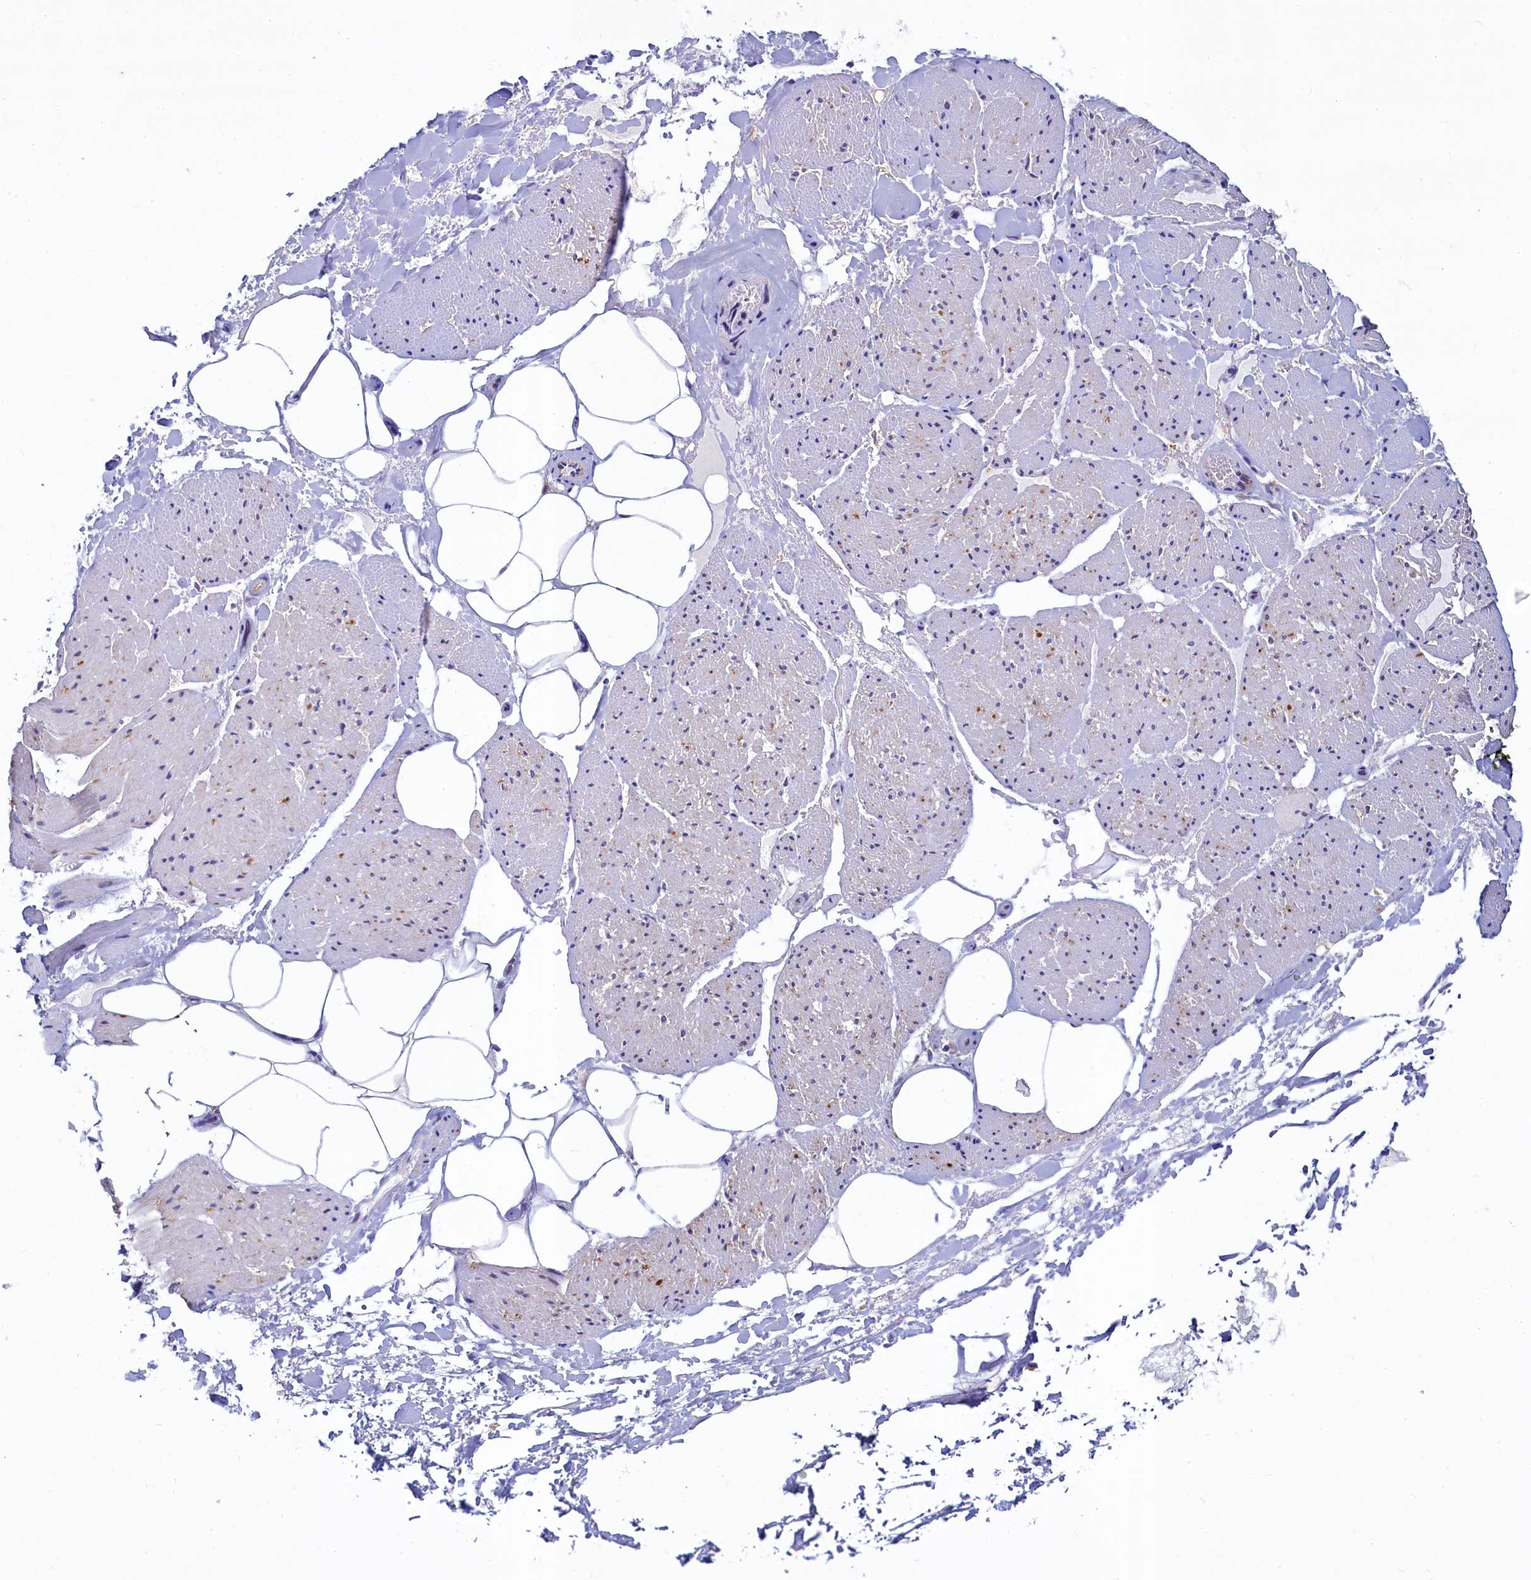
{"staining": {"intensity": "negative", "quantity": "none", "location": "none"}, "tissue": "adipose tissue", "cell_type": "Adipocytes", "image_type": "normal", "snomed": [{"axis": "morphology", "description": "Normal tissue, NOS"}, {"axis": "morphology", "description": "Adenocarcinoma, Low grade"}, {"axis": "topography", "description": "Prostate"}, {"axis": "topography", "description": "Peripheral nerve tissue"}], "caption": "Immunohistochemistry (IHC) of benign human adipose tissue displays no expression in adipocytes. The staining is performed using DAB (3,3'-diaminobenzidine) brown chromogen with nuclei counter-stained in using hematoxylin.", "gene": "SPATA2L", "patient": {"sex": "male", "age": 63}}